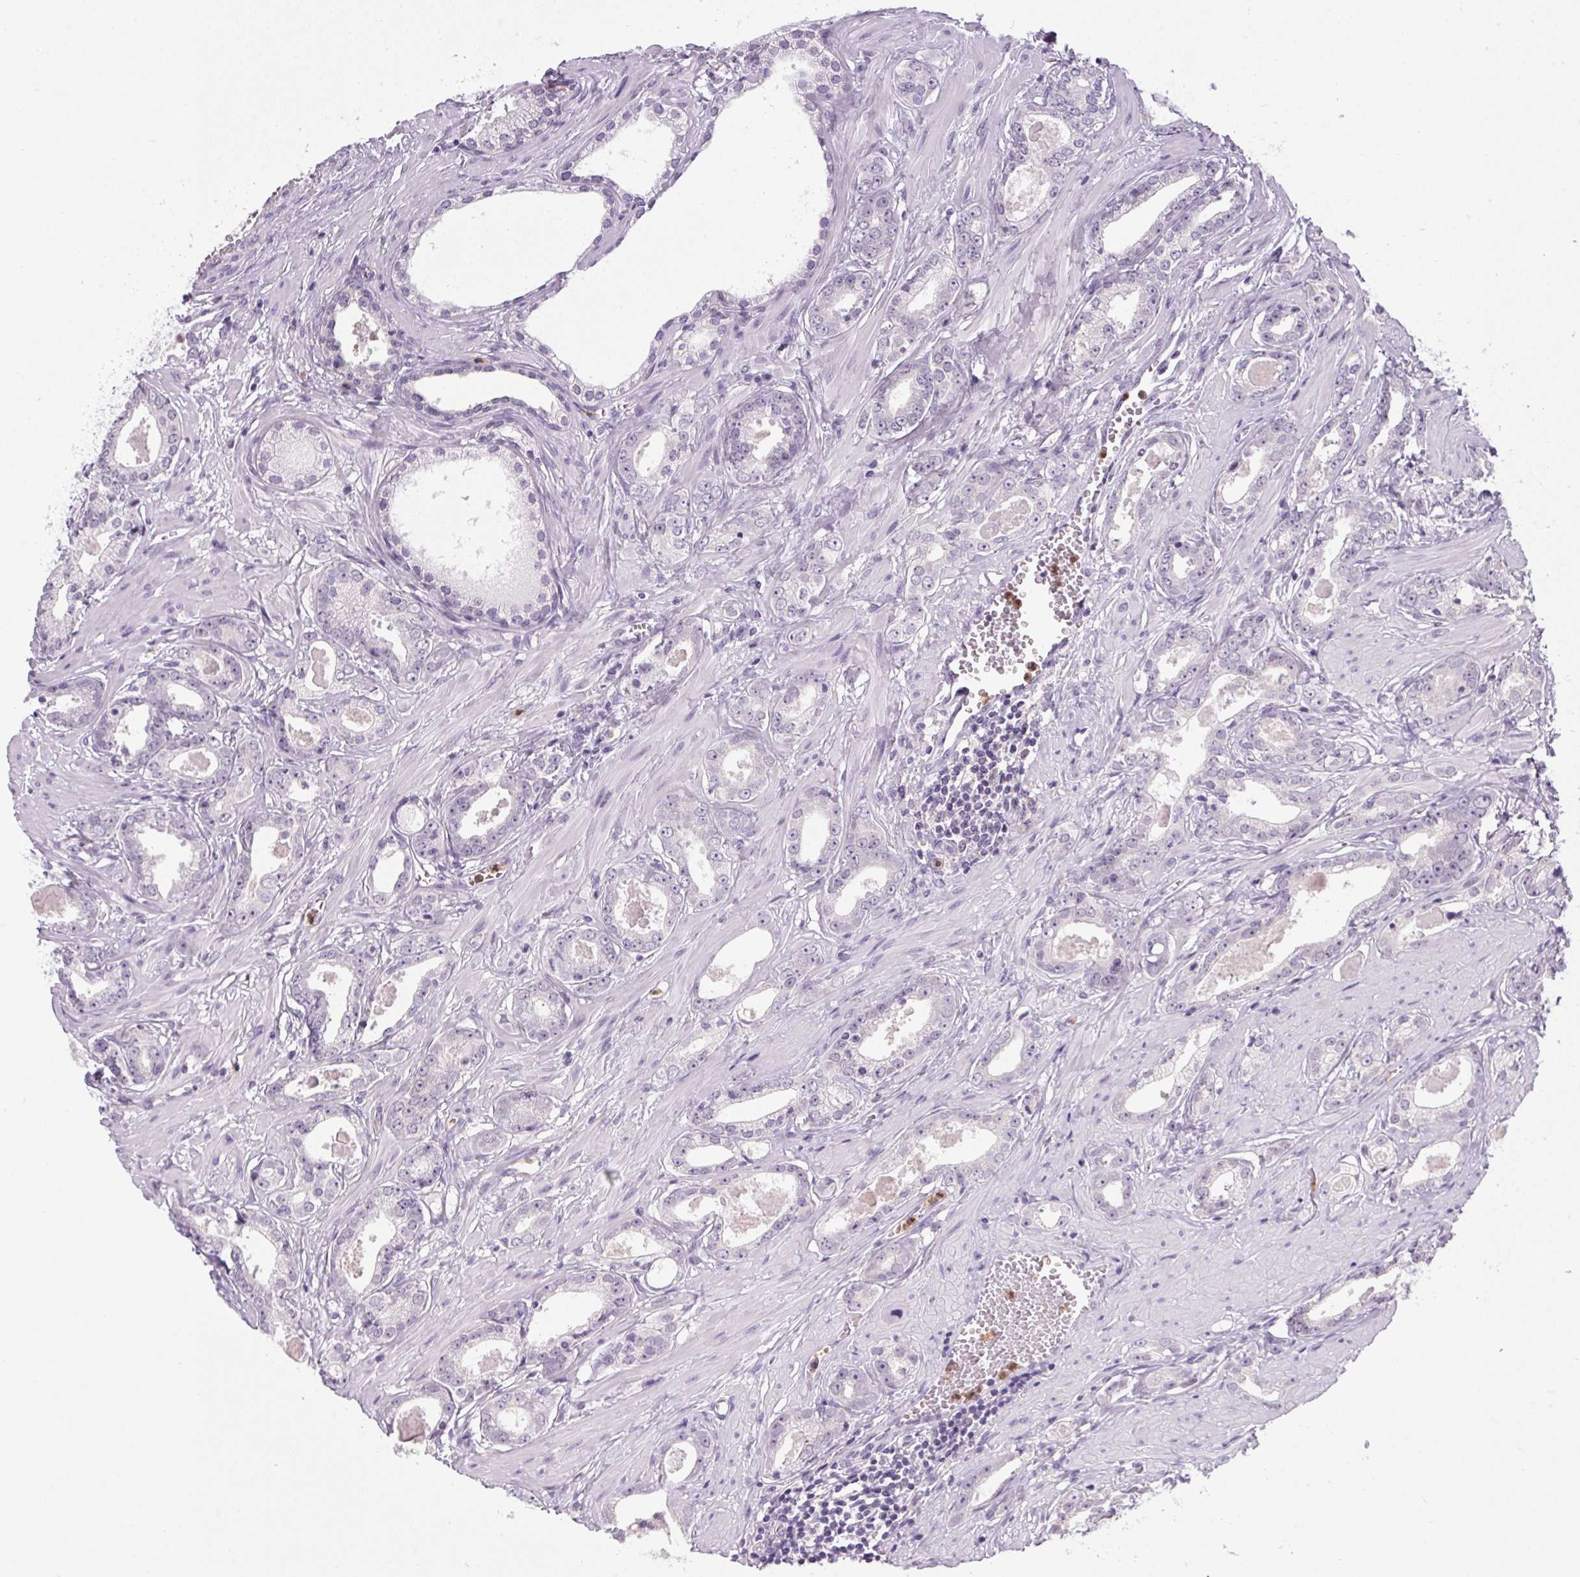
{"staining": {"intensity": "negative", "quantity": "none", "location": "none"}, "tissue": "prostate cancer", "cell_type": "Tumor cells", "image_type": "cancer", "snomed": [{"axis": "morphology", "description": "Adenocarcinoma, Low grade"}, {"axis": "topography", "description": "Prostate"}], "caption": "Adenocarcinoma (low-grade) (prostate) was stained to show a protein in brown. There is no significant positivity in tumor cells.", "gene": "DNAJC5G", "patient": {"sex": "male", "age": 64}}